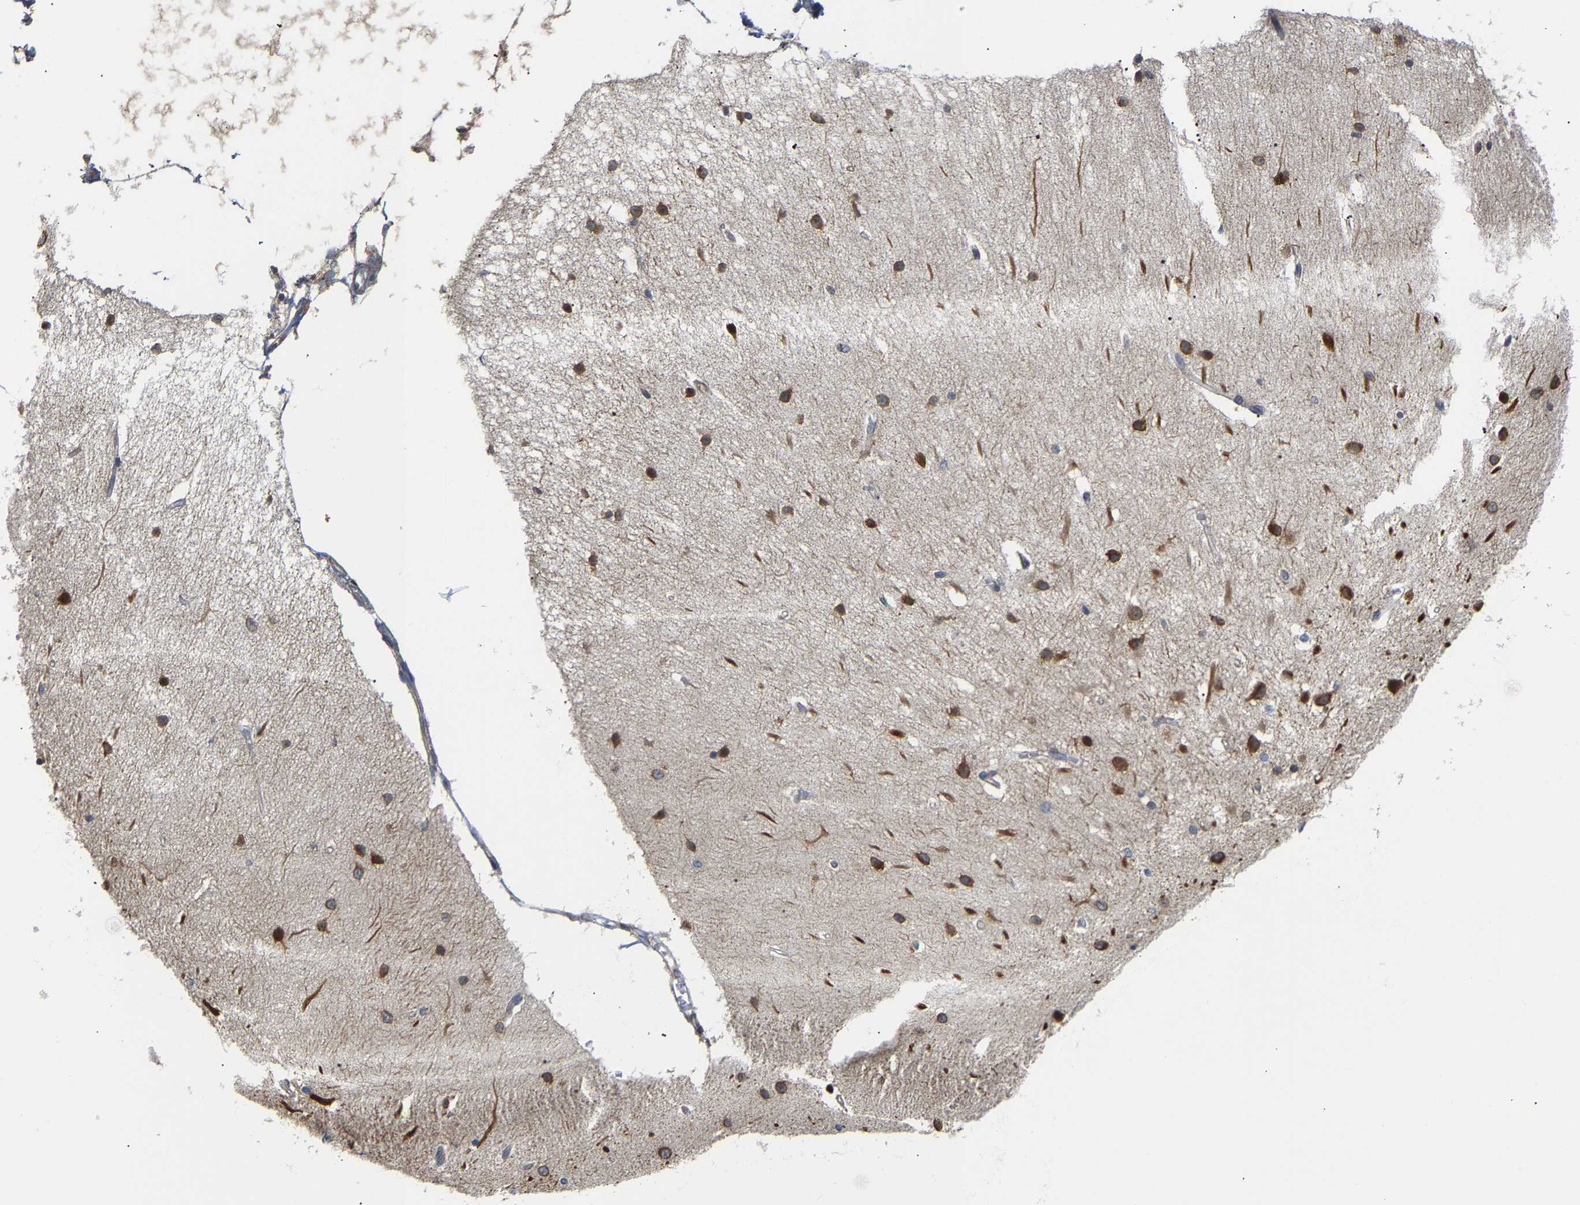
{"staining": {"intensity": "weak", "quantity": ">75%", "location": "cytoplasmic/membranous"}, "tissue": "cerebellum", "cell_type": "Cells in granular layer", "image_type": "normal", "snomed": [{"axis": "morphology", "description": "Normal tissue, NOS"}, {"axis": "topography", "description": "Cerebellum"}], "caption": "Immunohistochemistry (IHC) (DAB (3,3'-diaminobenzidine)) staining of benign human cerebellum shows weak cytoplasmic/membranous protein staining in approximately >75% of cells in granular layer.", "gene": "ARAP1", "patient": {"sex": "female", "age": 54}}